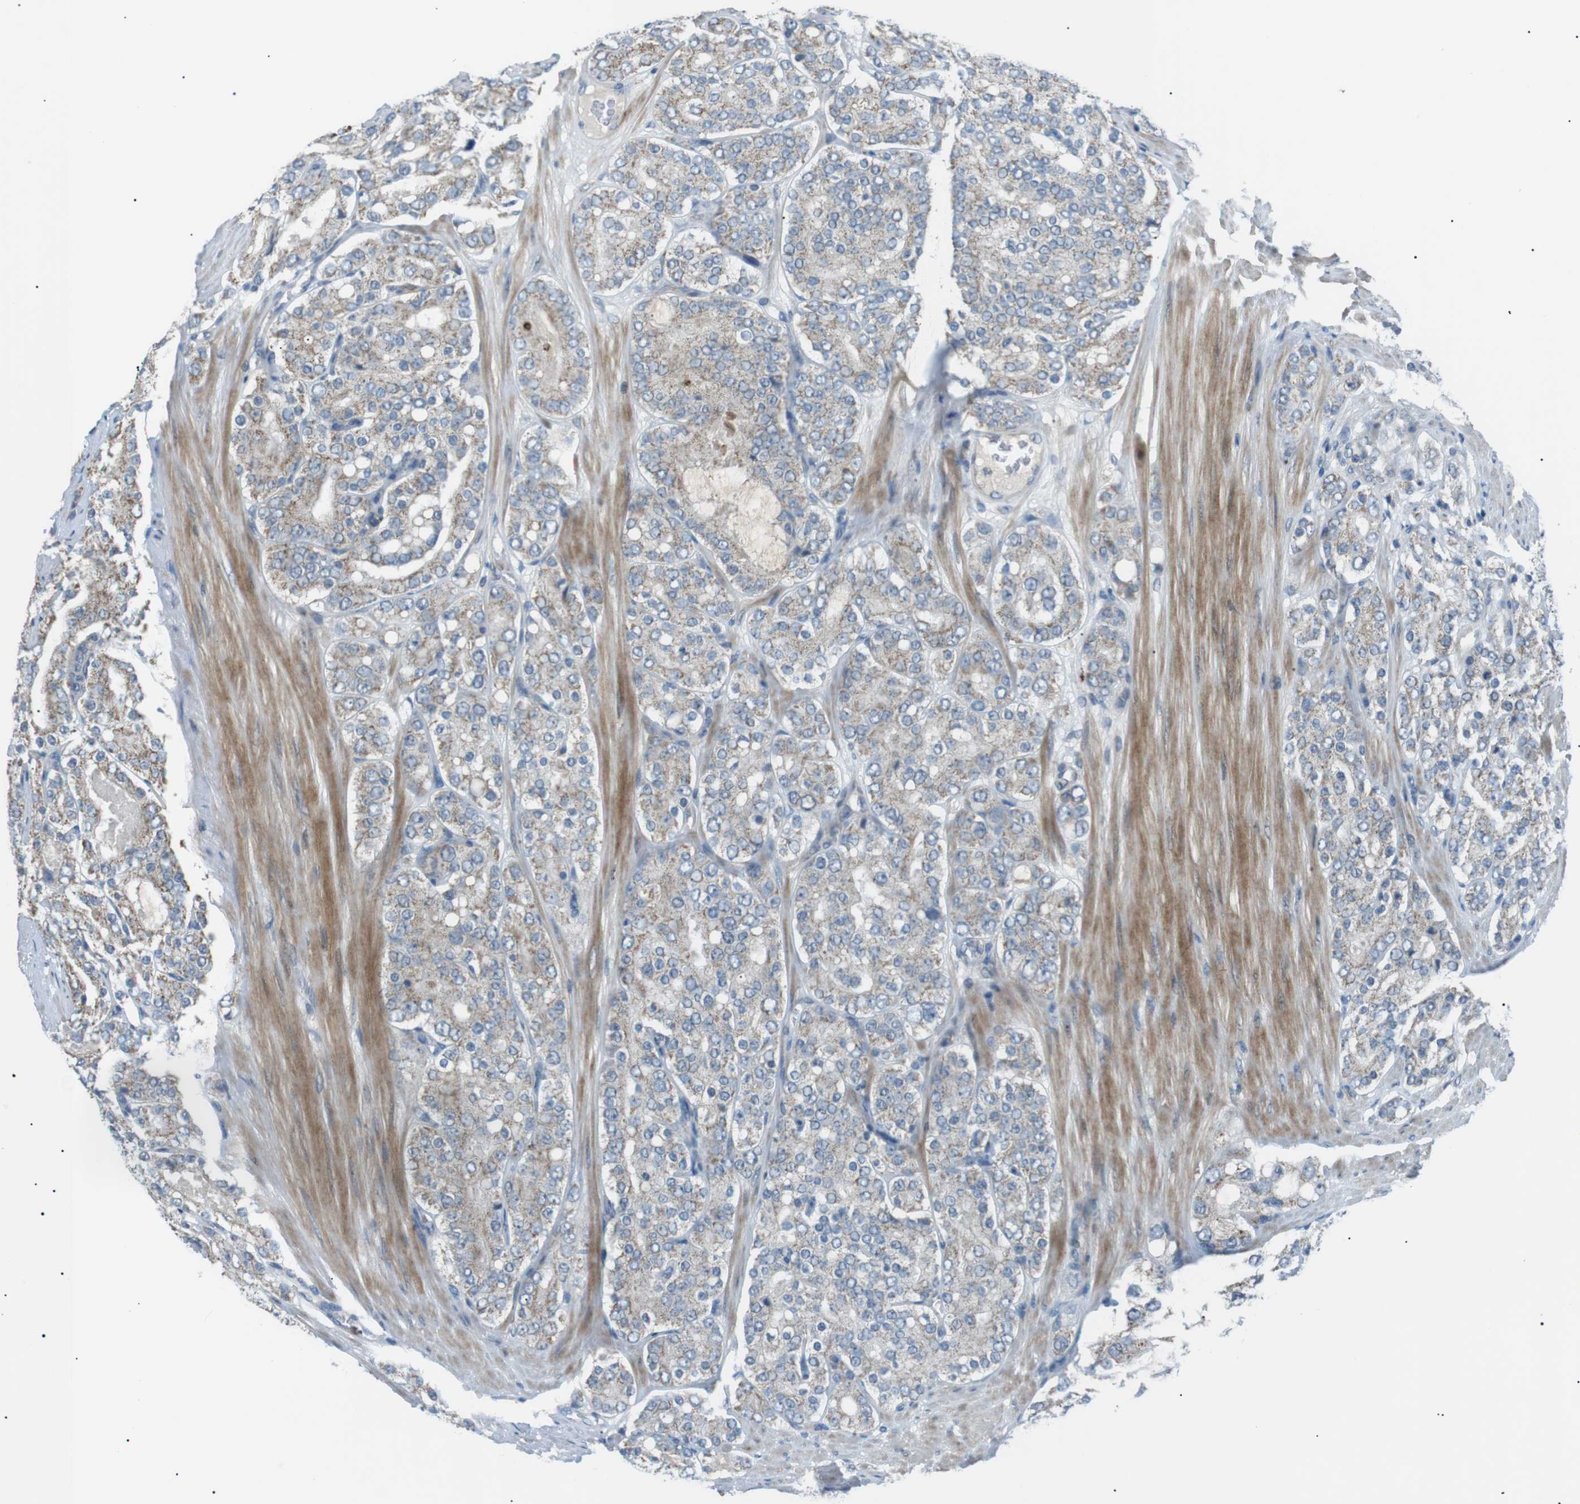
{"staining": {"intensity": "weak", "quantity": "25%-75%", "location": "cytoplasmic/membranous"}, "tissue": "prostate cancer", "cell_type": "Tumor cells", "image_type": "cancer", "snomed": [{"axis": "morphology", "description": "Adenocarcinoma, High grade"}, {"axis": "topography", "description": "Prostate"}], "caption": "An immunohistochemistry (IHC) photomicrograph of neoplastic tissue is shown. Protein staining in brown shows weak cytoplasmic/membranous positivity in adenocarcinoma (high-grade) (prostate) within tumor cells. The staining is performed using DAB brown chromogen to label protein expression. The nuclei are counter-stained blue using hematoxylin.", "gene": "ARID5B", "patient": {"sex": "male", "age": 65}}